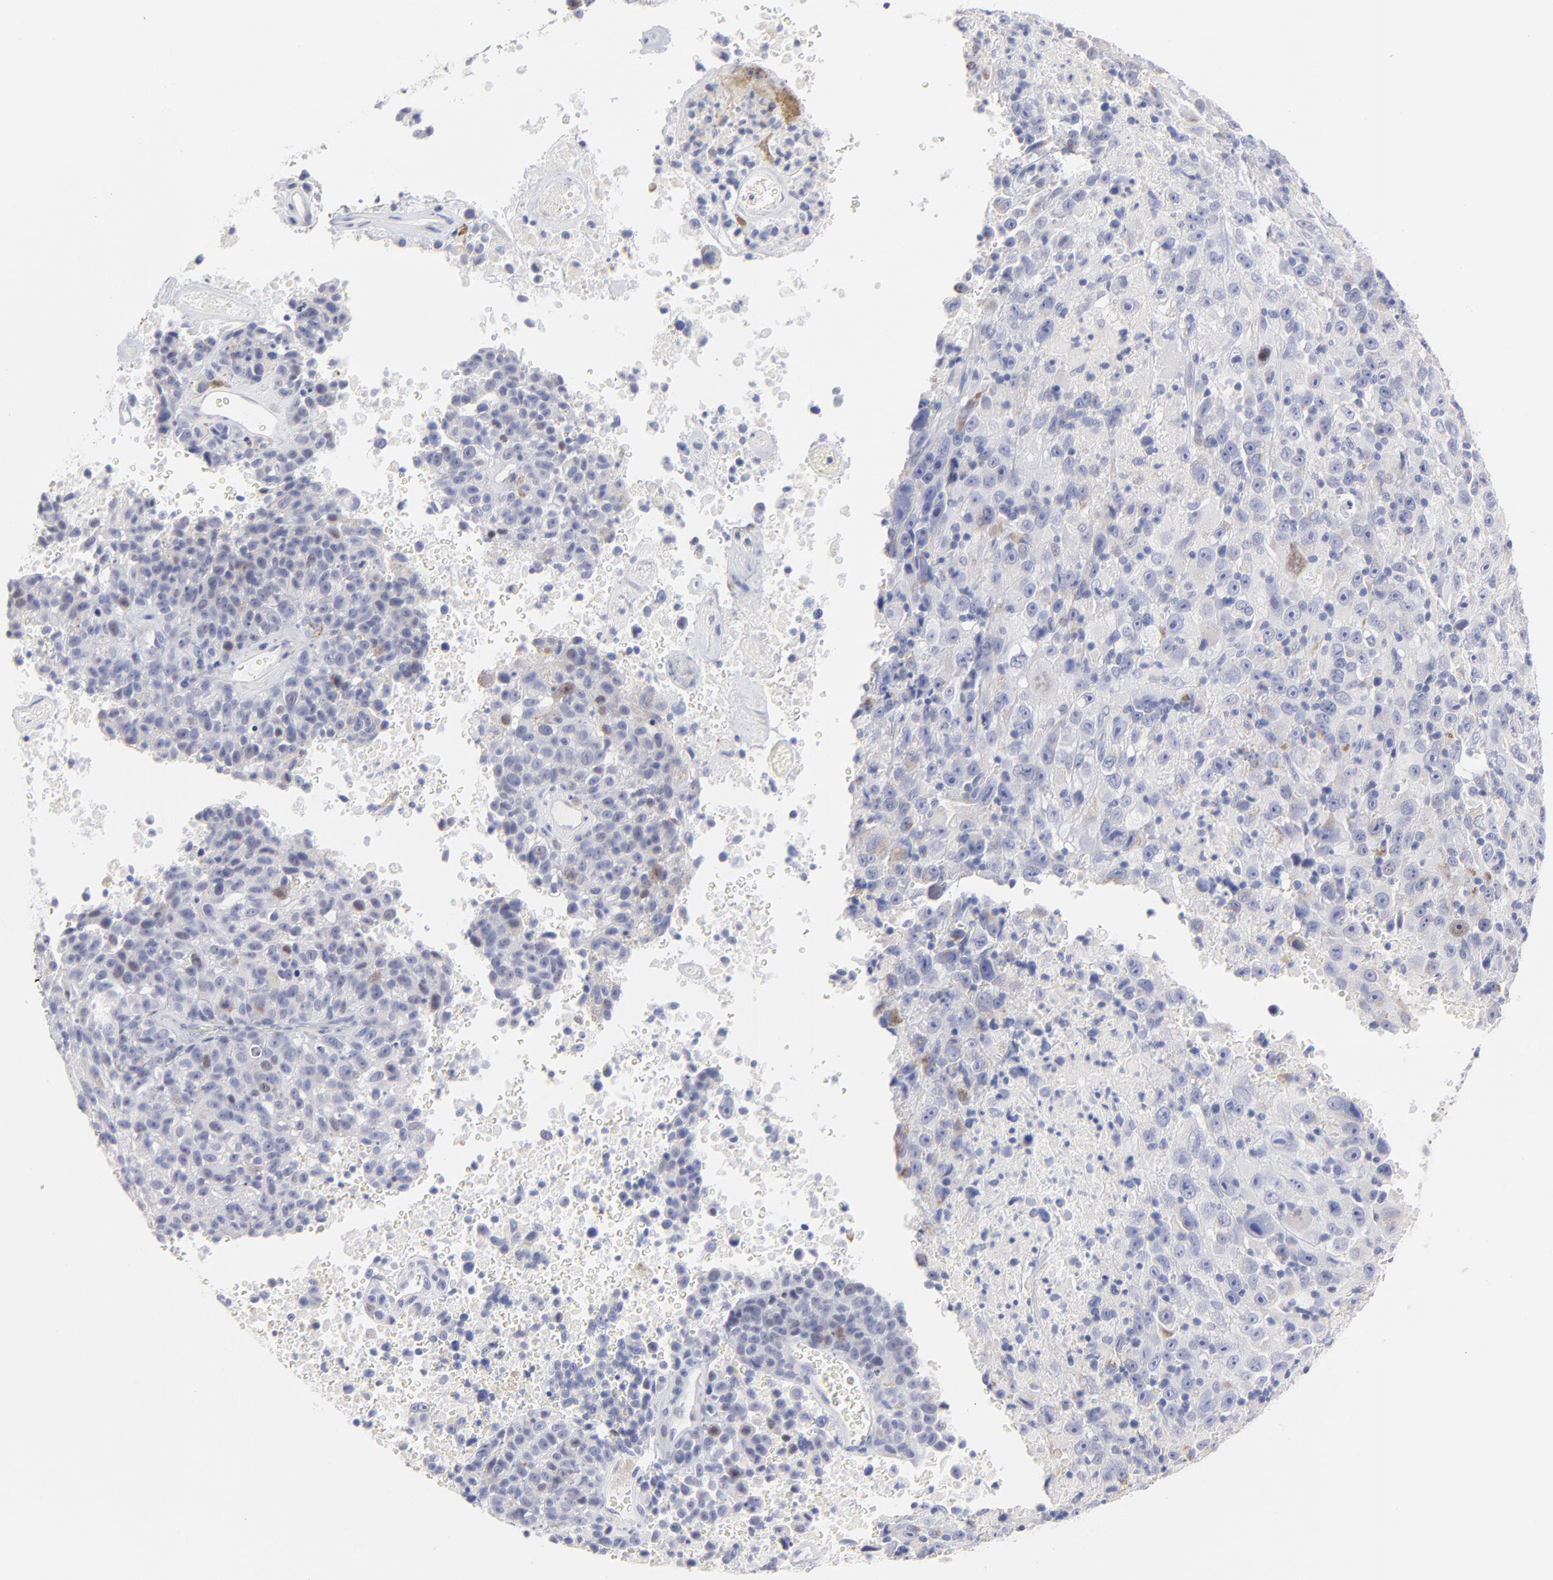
{"staining": {"intensity": "weak", "quantity": ">75%", "location": "cytoplasmic/membranous"}, "tissue": "melanoma", "cell_type": "Tumor cells", "image_type": "cancer", "snomed": [{"axis": "morphology", "description": "Malignant melanoma, Metastatic site"}, {"axis": "topography", "description": "Cerebral cortex"}], "caption": "This is an image of immunohistochemistry staining of malignant melanoma (metastatic site), which shows weak staining in the cytoplasmic/membranous of tumor cells.", "gene": "TST", "patient": {"sex": "female", "age": 52}}